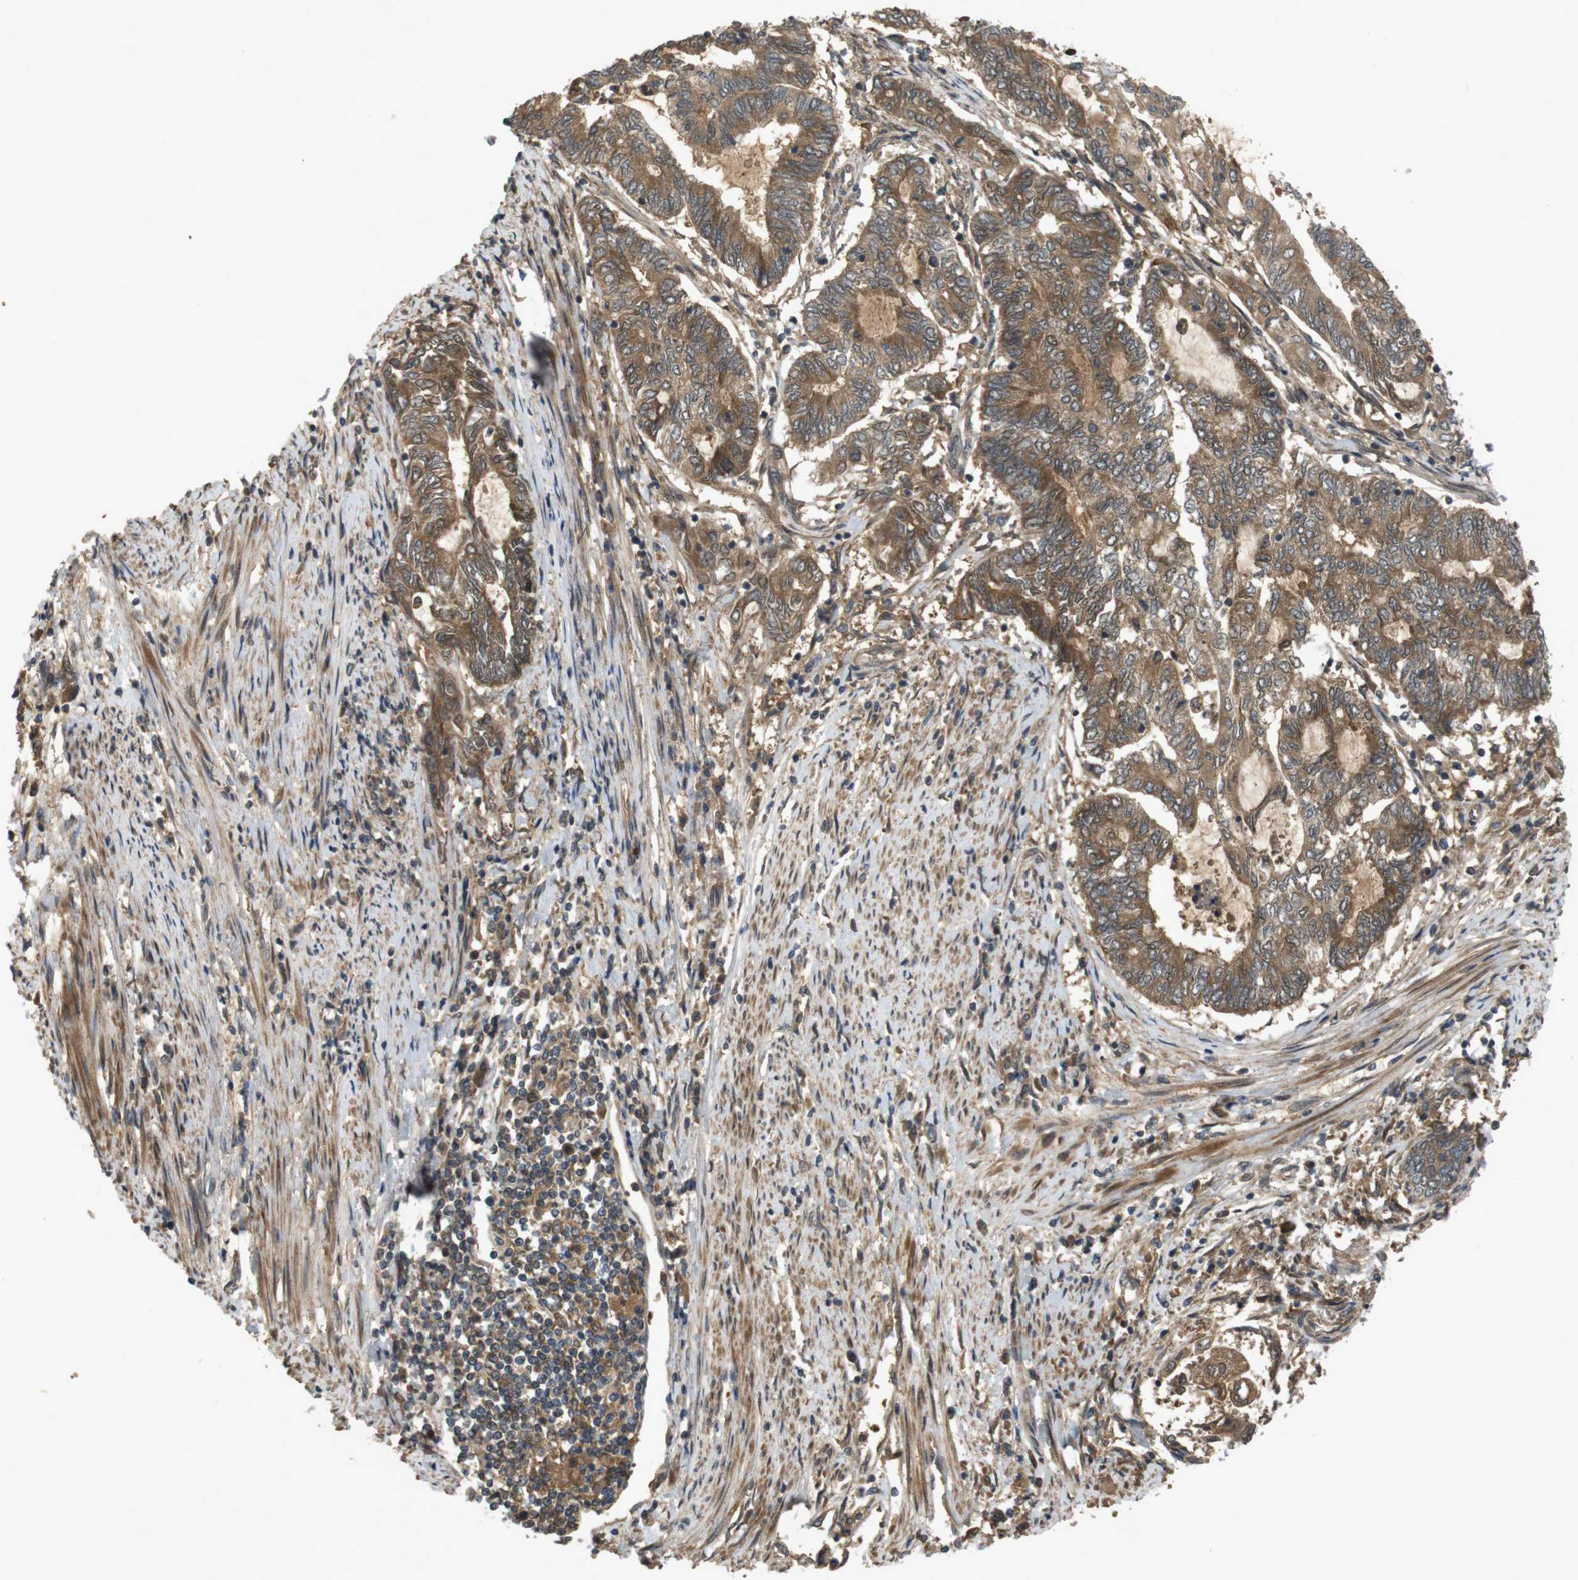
{"staining": {"intensity": "moderate", "quantity": ">75%", "location": "cytoplasmic/membranous"}, "tissue": "endometrial cancer", "cell_type": "Tumor cells", "image_type": "cancer", "snomed": [{"axis": "morphology", "description": "Adenocarcinoma, NOS"}, {"axis": "topography", "description": "Uterus"}, {"axis": "topography", "description": "Endometrium"}], "caption": "Brown immunohistochemical staining in endometrial cancer (adenocarcinoma) demonstrates moderate cytoplasmic/membranous staining in about >75% of tumor cells.", "gene": "NFKBIE", "patient": {"sex": "female", "age": 70}}